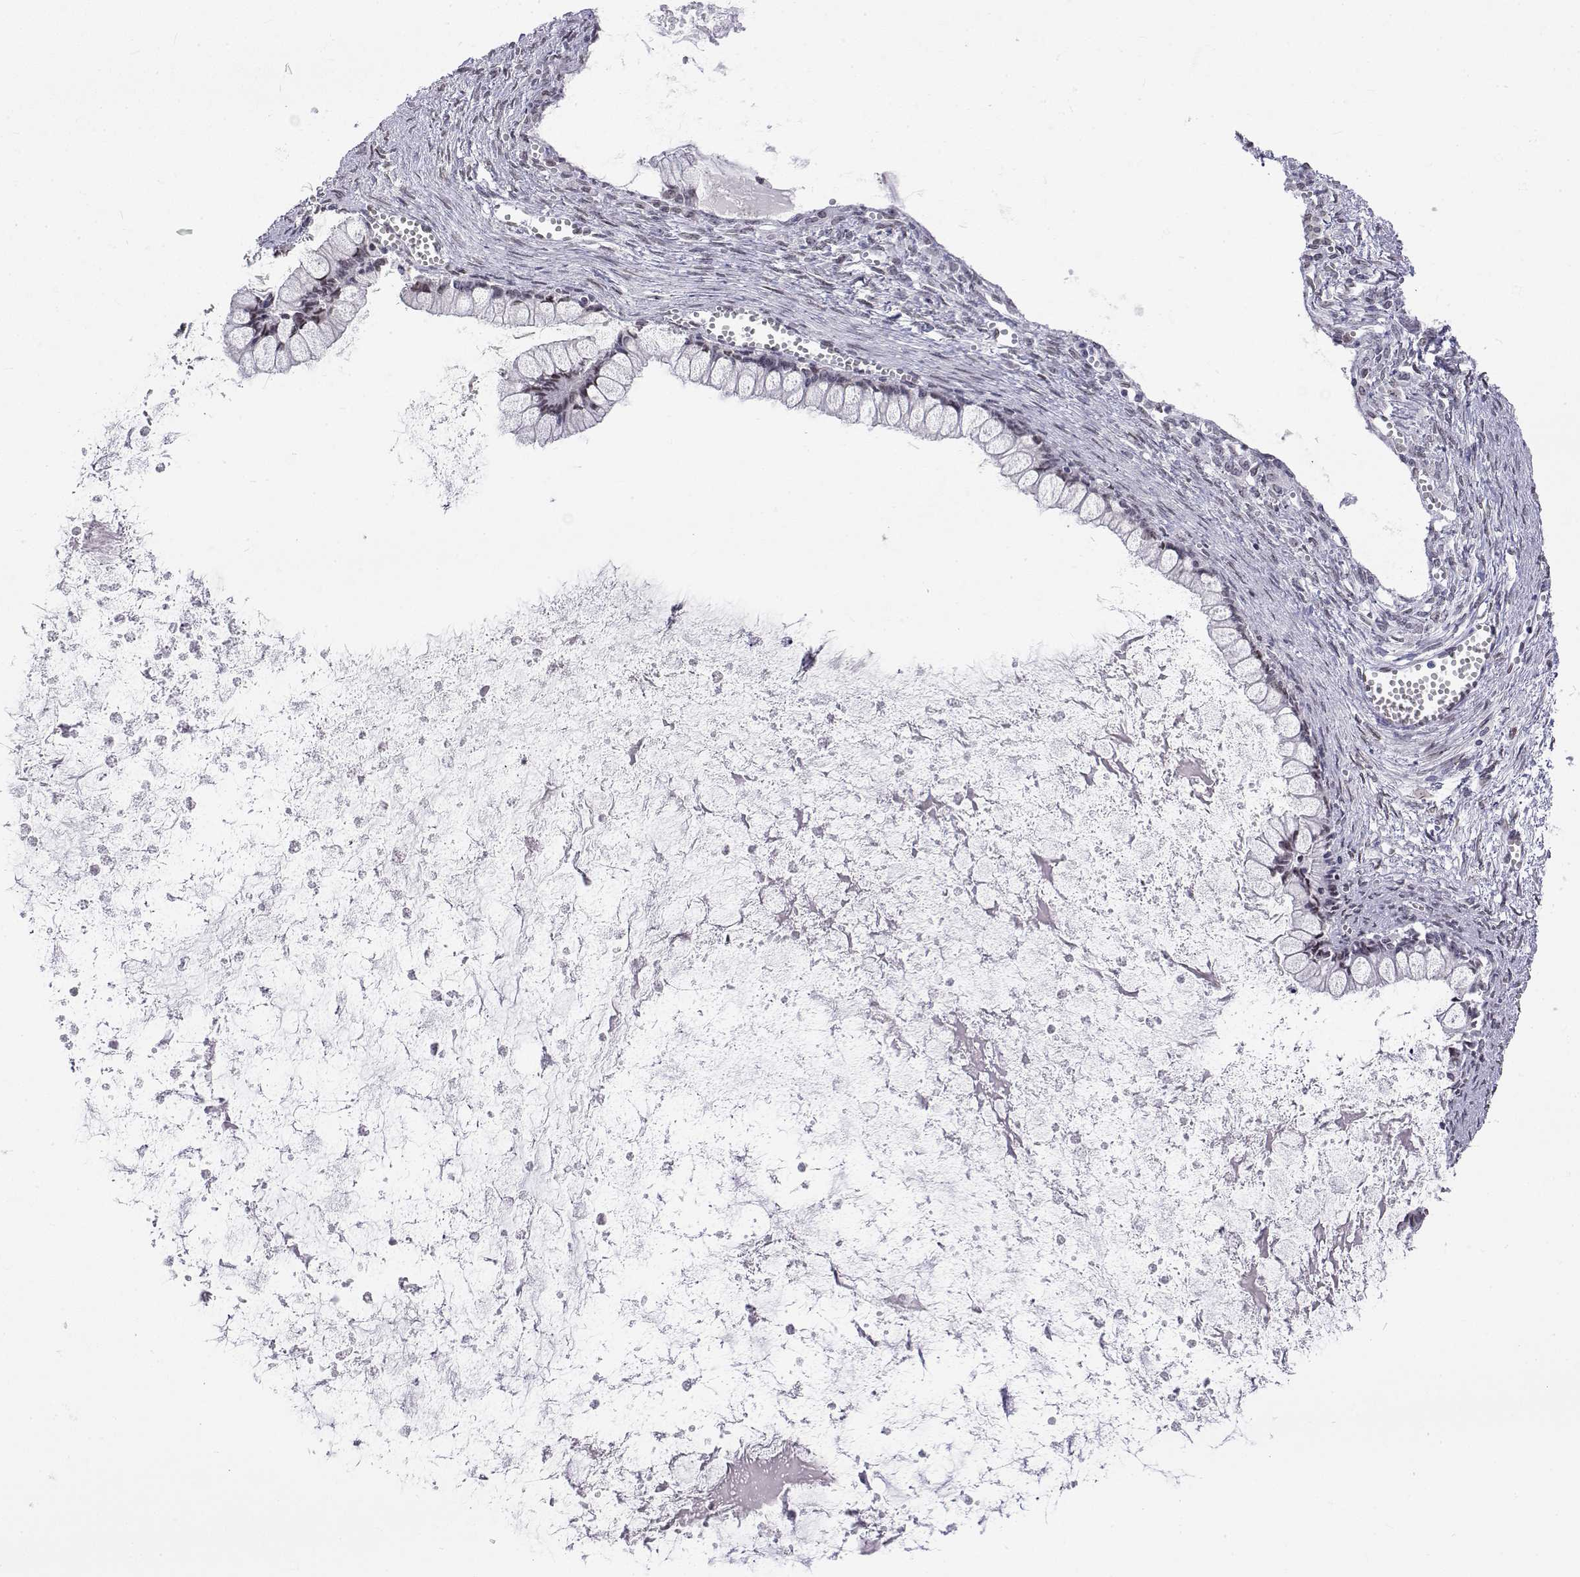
{"staining": {"intensity": "negative", "quantity": "none", "location": "none"}, "tissue": "ovarian cancer", "cell_type": "Tumor cells", "image_type": "cancer", "snomed": [{"axis": "morphology", "description": "Cystadenocarcinoma, mucinous, NOS"}, {"axis": "topography", "description": "Ovary"}], "caption": "Protein analysis of ovarian cancer (mucinous cystadenocarcinoma) shows no significant positivity in tumor cells. The staining was performed using DAB (3,3'-diaminobenzidine) to visualize the protein expression in brown, while the nuclei were stained in blue with hematoxylin (Magnification: 20x).", "gene": "ZNF532", "patient": {"sex": "female", "age": 67}}